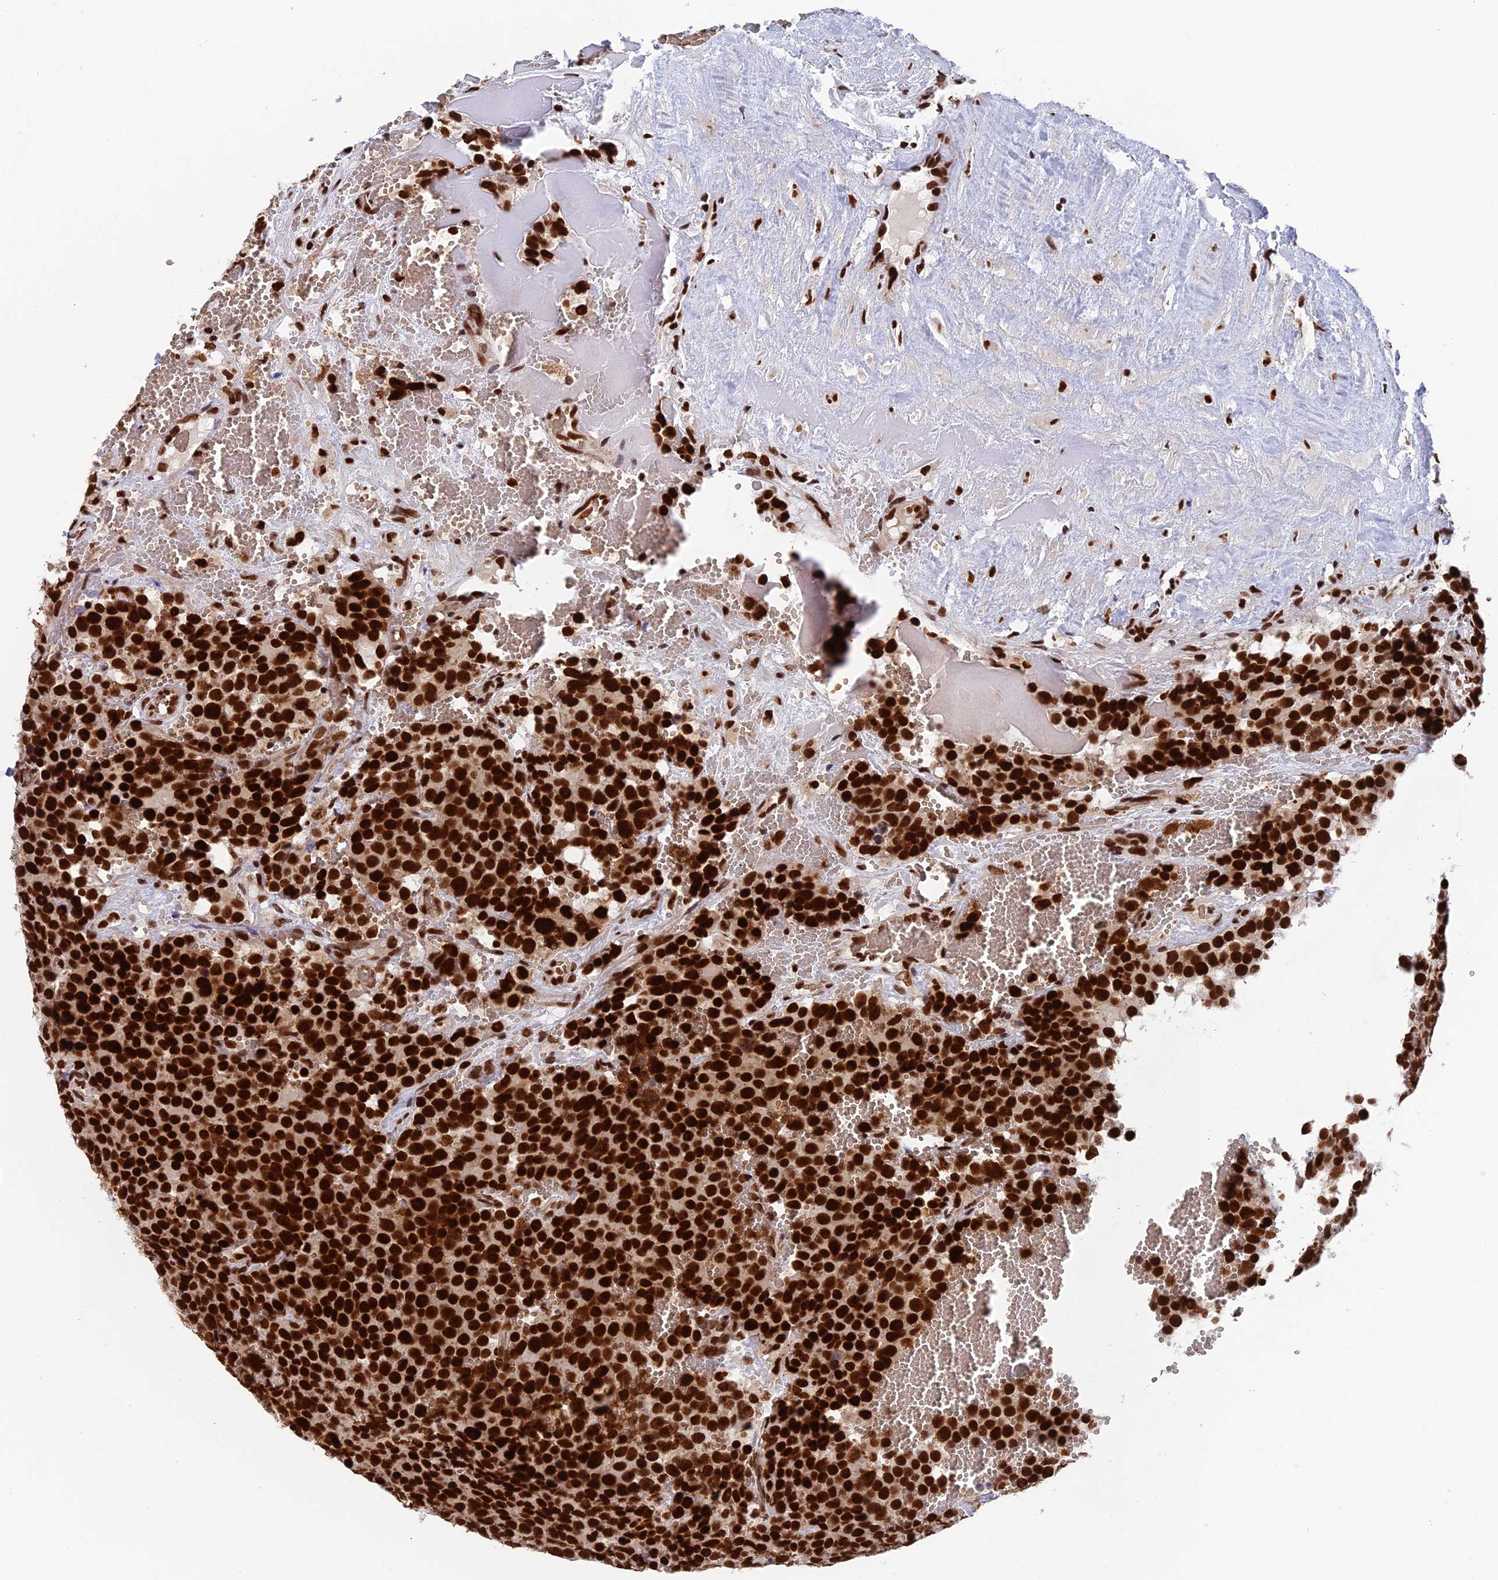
{"staining": {"intensity": "strong", "quantity": ">75%", "location": "nuclear"}, "tissue": "testis cancer", "cell_type": "Tumor cells", "image_type": "cancer", "snomed": [{"axis": "morphology", "description": "Seminoma, NOS"}, {"axis": "topography", "description": "Testis"}], "caption": "Tumor cells exhibit strong nuclear positivity in about >75% of cells in seminoma (testis).", "gene": "EEF1AKMT3", "patient": {"sex": "male", "age": 71}}